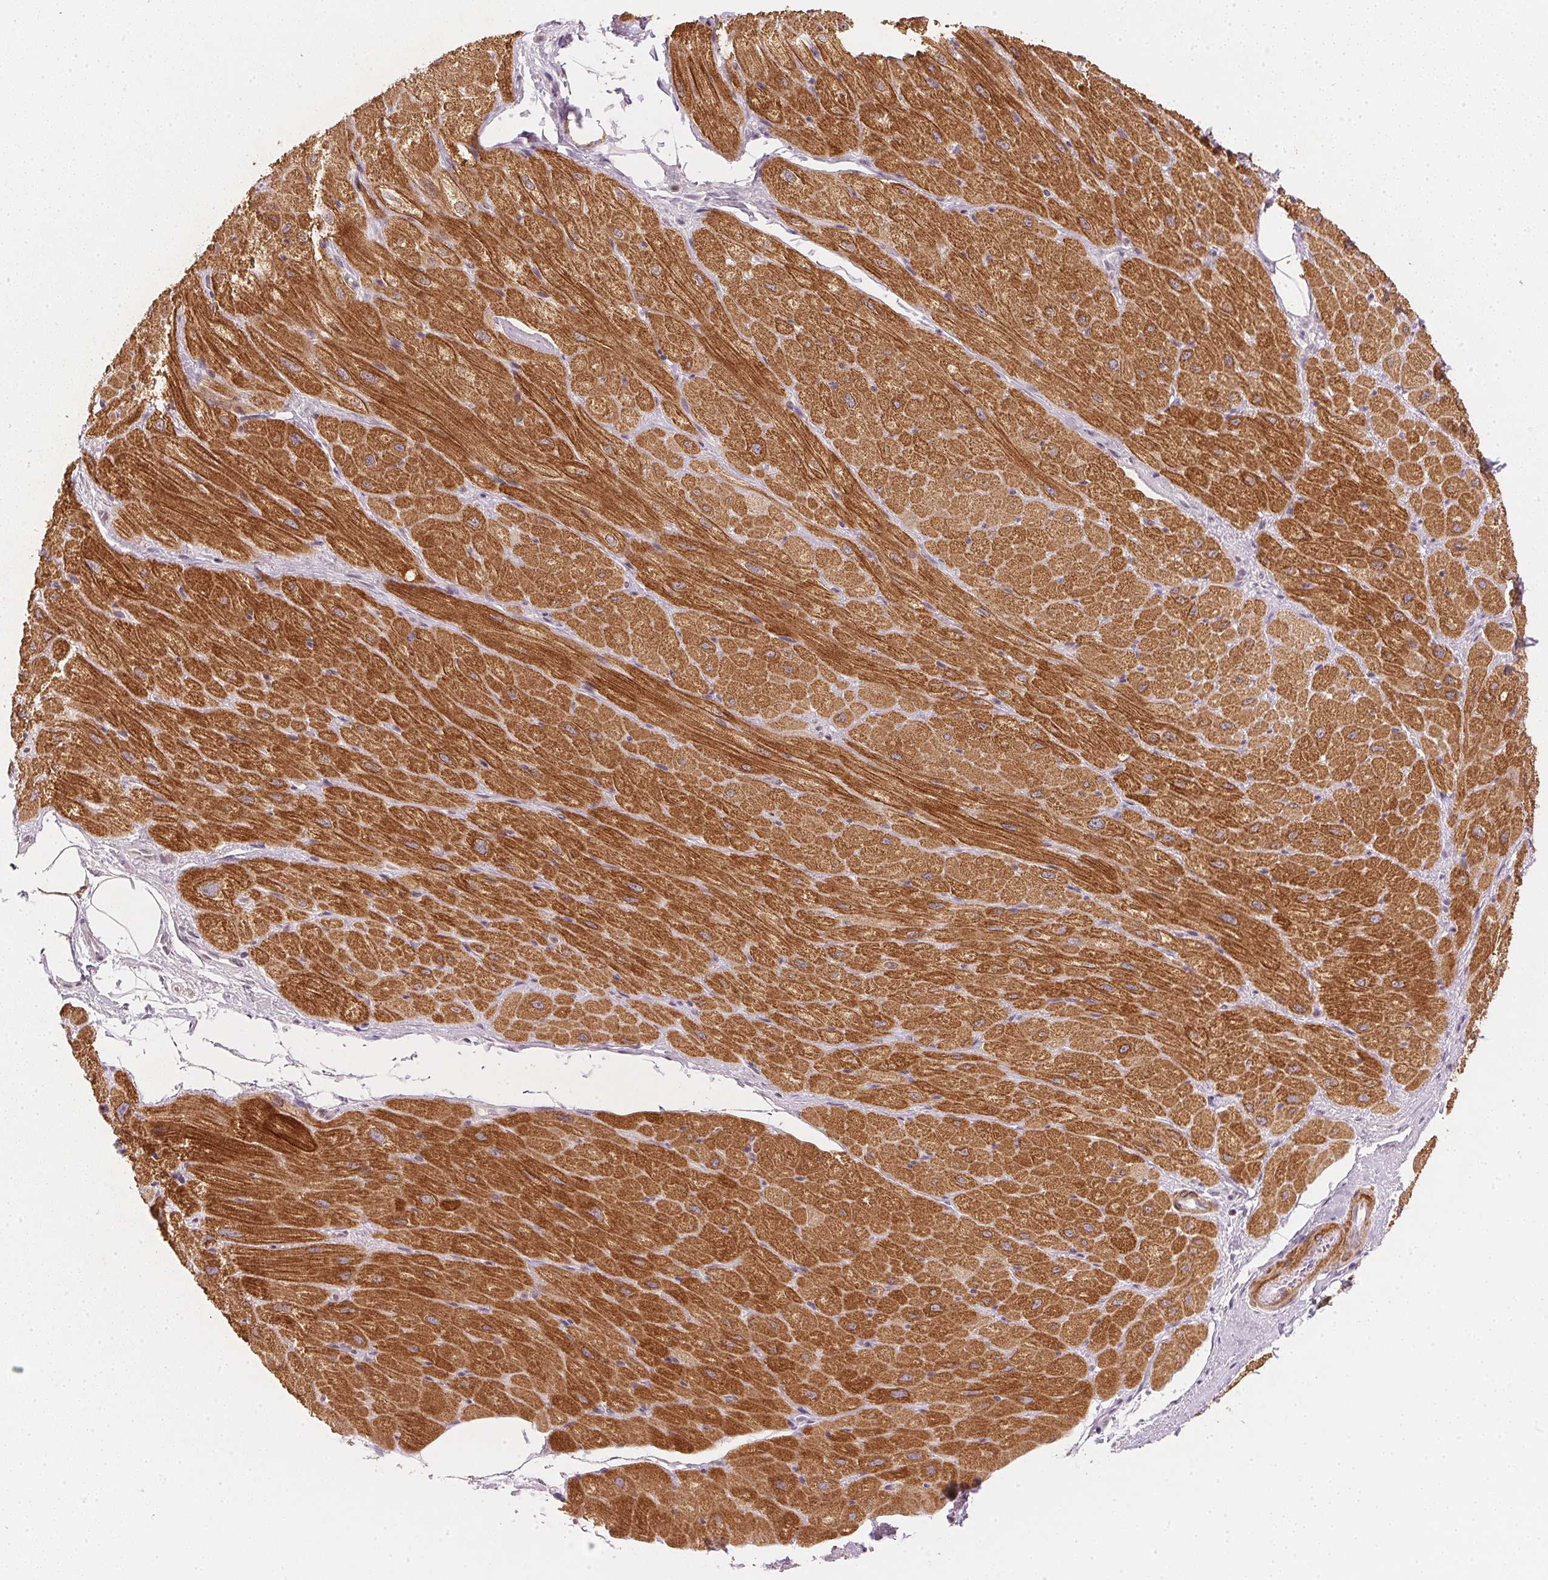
{"staining": {"intensity": "strong", "quantity": "25%-75%", "location": "cytoplasmic/membranous"}, "tissue": "heart muscle", "cell_type": "Cardiomyocytes", "image_type": "normal", "snomed": [{"axis": "morphology", "description": "Normal tissue, NOS"}, {"axis": "topography", "description": "Heart"}], "caption": "This is a micrograph of immunohistochemistry (IHC) staining of unremarkable heart muscle, which shows strong positivity in the cytoplasmic/membranous of cardiomyocytes.", "gene": "SMTN", "patient": {"sex": "male", "age": 62}}